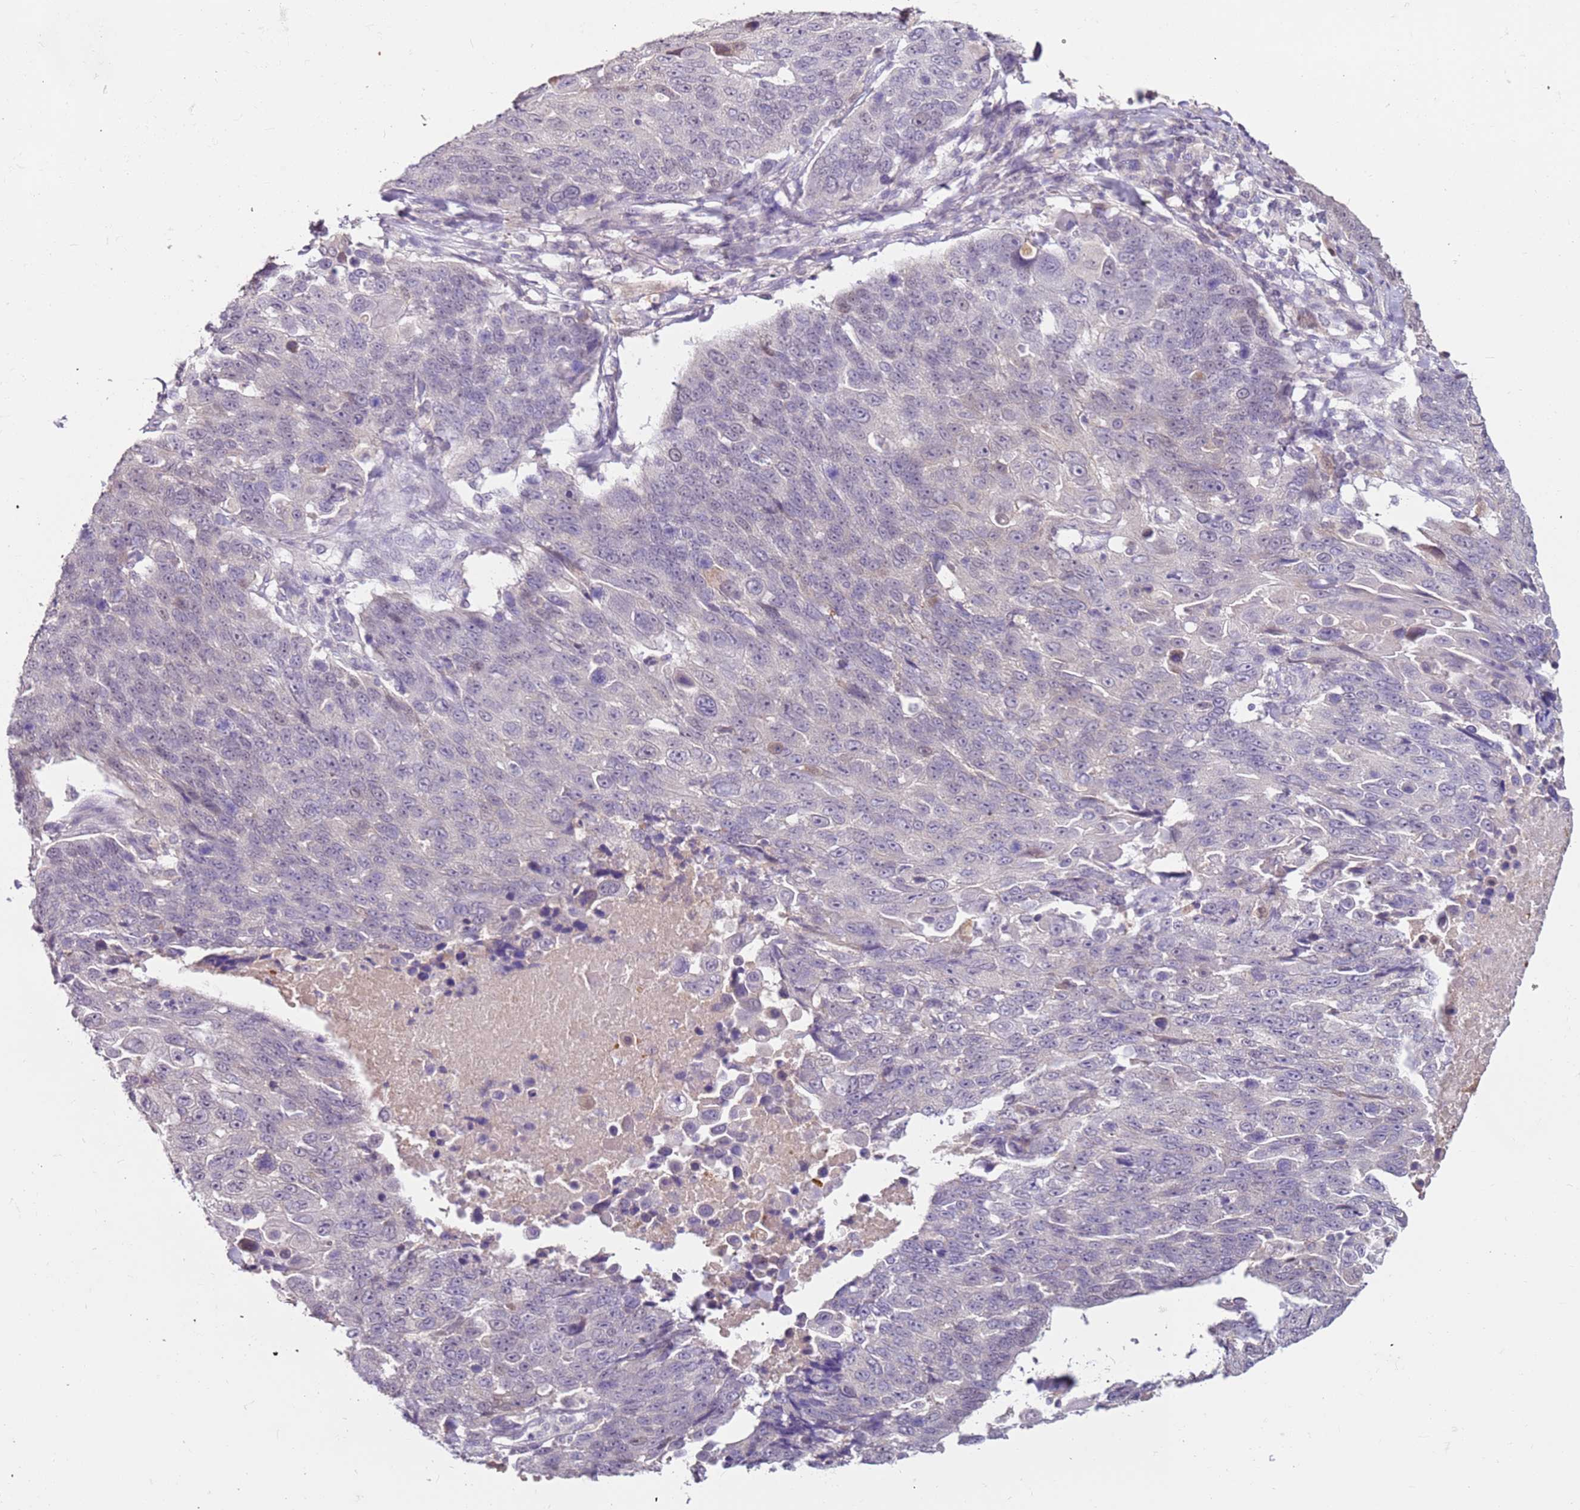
{"staining": {"intensity": "negative", "quantity": "none", "location": "none"}, "tissue": "lung cancer", "cell_type": "Tumor cells", "image_type": "cancer", "snomed": [{"axis": "morphology", "description": "Squamous cell carcinoma, NOS"}, {"axis": "topography", "description": "Lung"}], "caption": "High power microscopy micrograph of an immunohistochemistry image of lung cancer (squamous cell carcinoma), revealing no significant staining in tumor cells. (DAB IHC, high magnification).", "gene": "MDH1", "patient": {"sex": "male", "age": 66}}